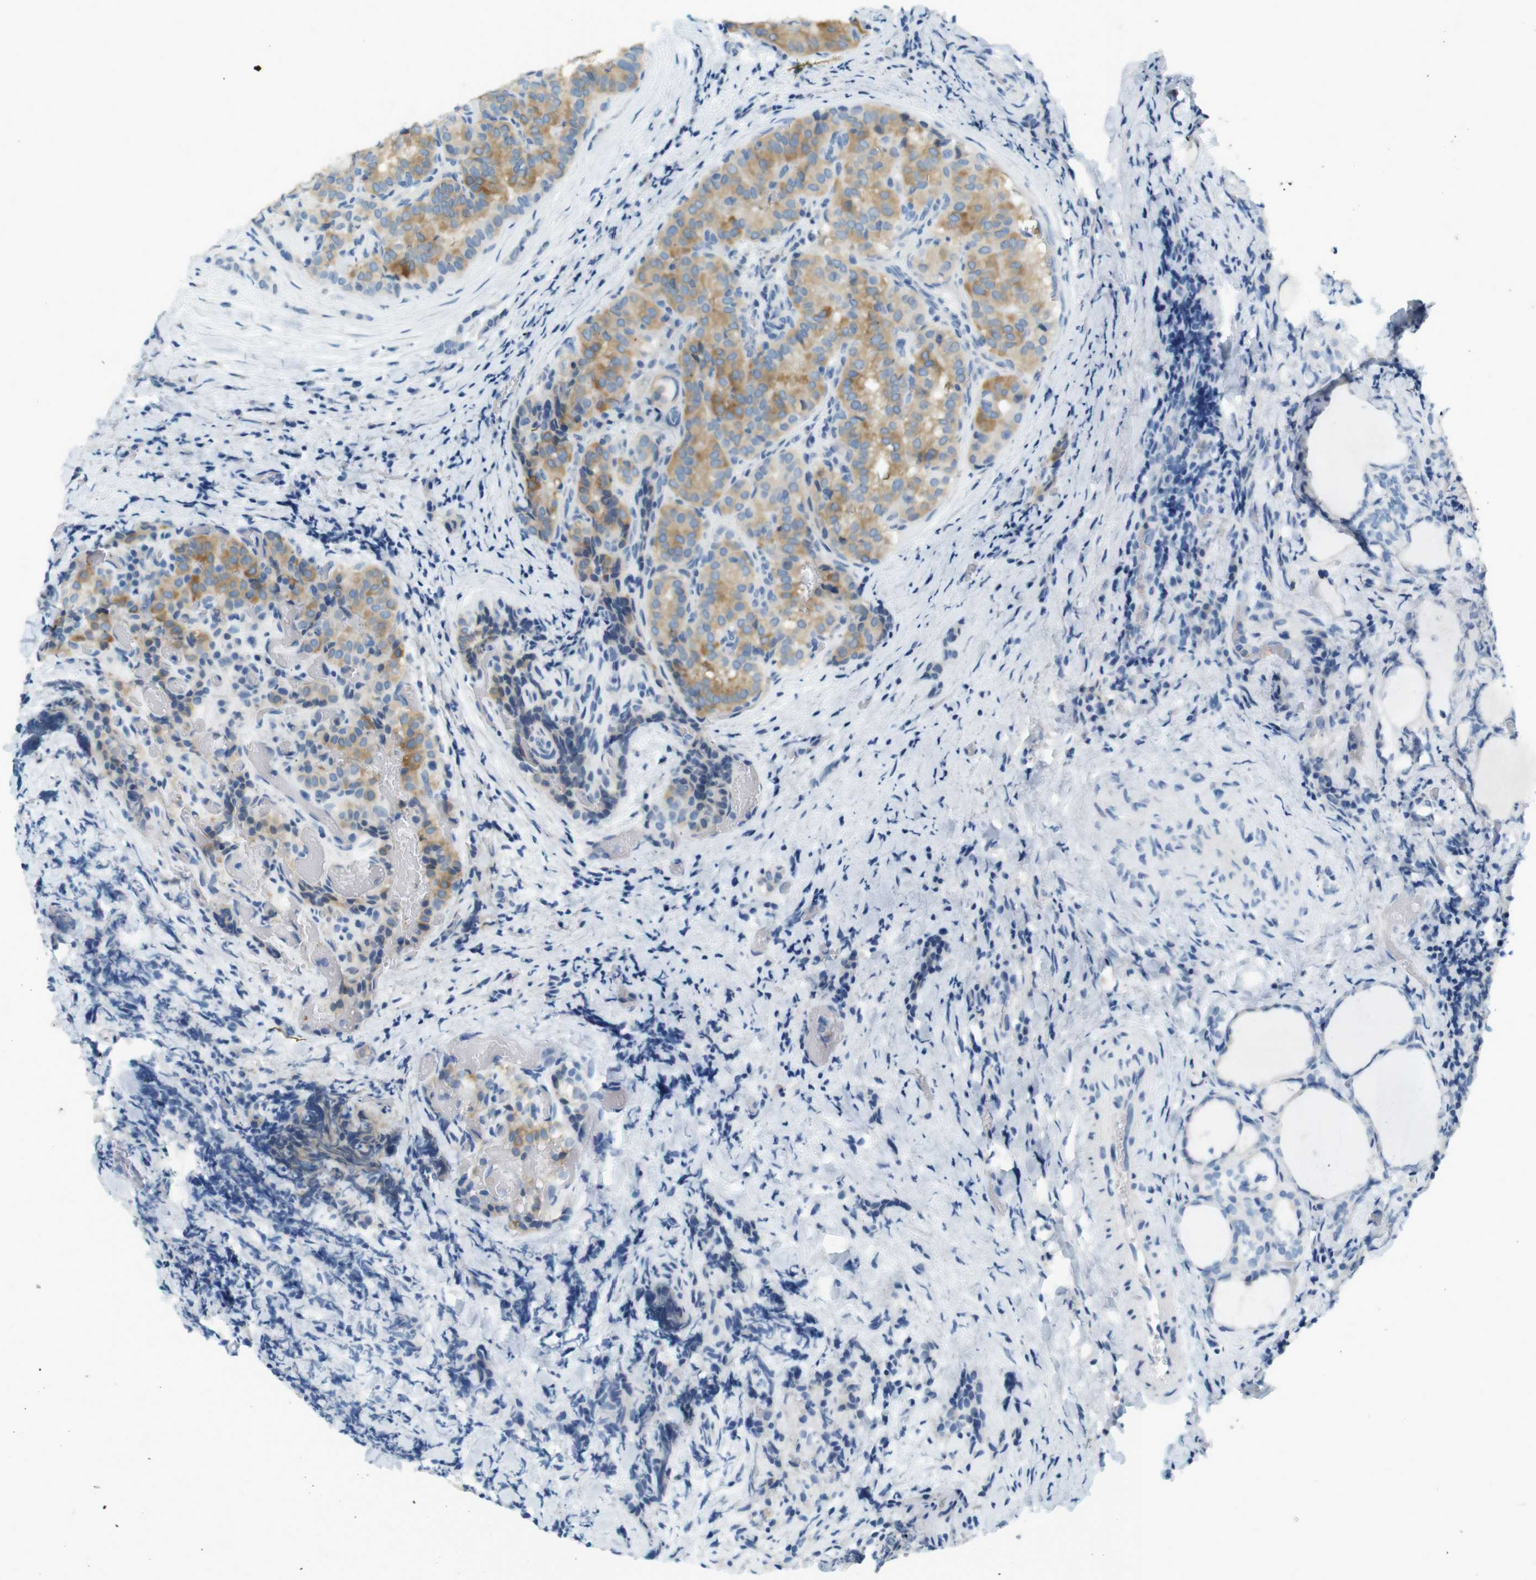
{"staining": {"intensity": "moderate", "quantity": ">75%", "location": "cytoplasmic/membranous"}, "tissue": "thyroid cancer", "cell_type": "Tumor cells", "image_type": "cancer", "snomed": [{"axis": "morphology", "description": "Normal tissue, NOS"}, {"axis": "morphology", "description": "Papillary adenocarcinoma, NOS"}, {"axis": "topography", "description": "Thyroid gland"}], "caption": "The histopathology image reveals staining of thyroid papillary adenocarcinoma, revealing moderate cytoplasmic/membranous protein expression (brown color) within tumor cells.", "gene": "LRRK2", "patient": {"sex": "female", "age": 30}}